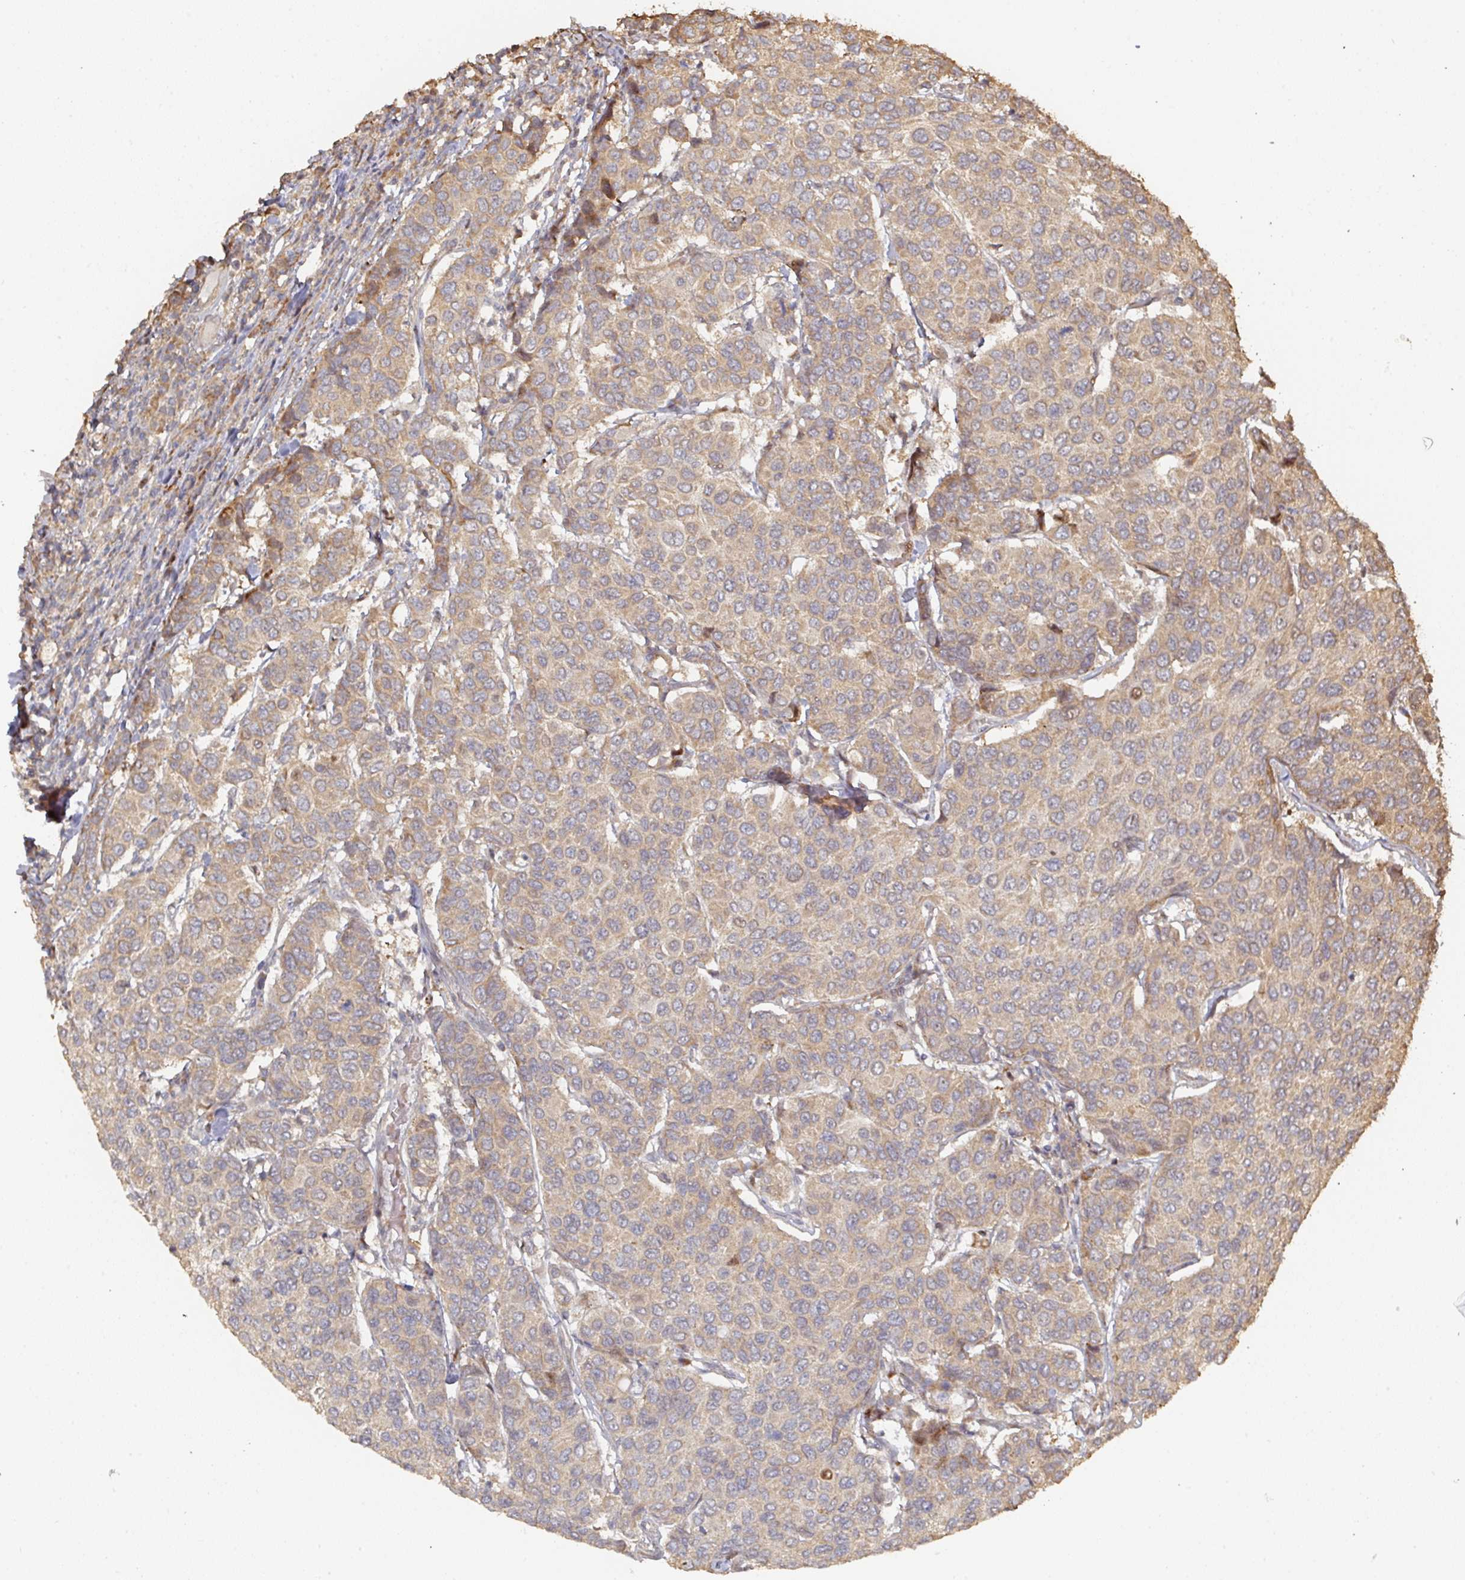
{"staining": {"intensity": "weak", "quantity": ">75%", "location": "cytoplasmic/membranous"}, "tissue": "breast cancer", "cell_type": "Tumor cells", "image_type": "cancer", "snomed": [{"axis": "morphology", "description": "Duct carcinoma"}, {"axis": "topography", "description": "Breast"}], "caption": "Protein expression by IHC exhibits weak cytoplasmic/membranous expression in about >75% of tumor cells in breast infiltrating ductal carcinoma.", "gene": "CA7", "patient": {"sex": "female", "age": 55}}